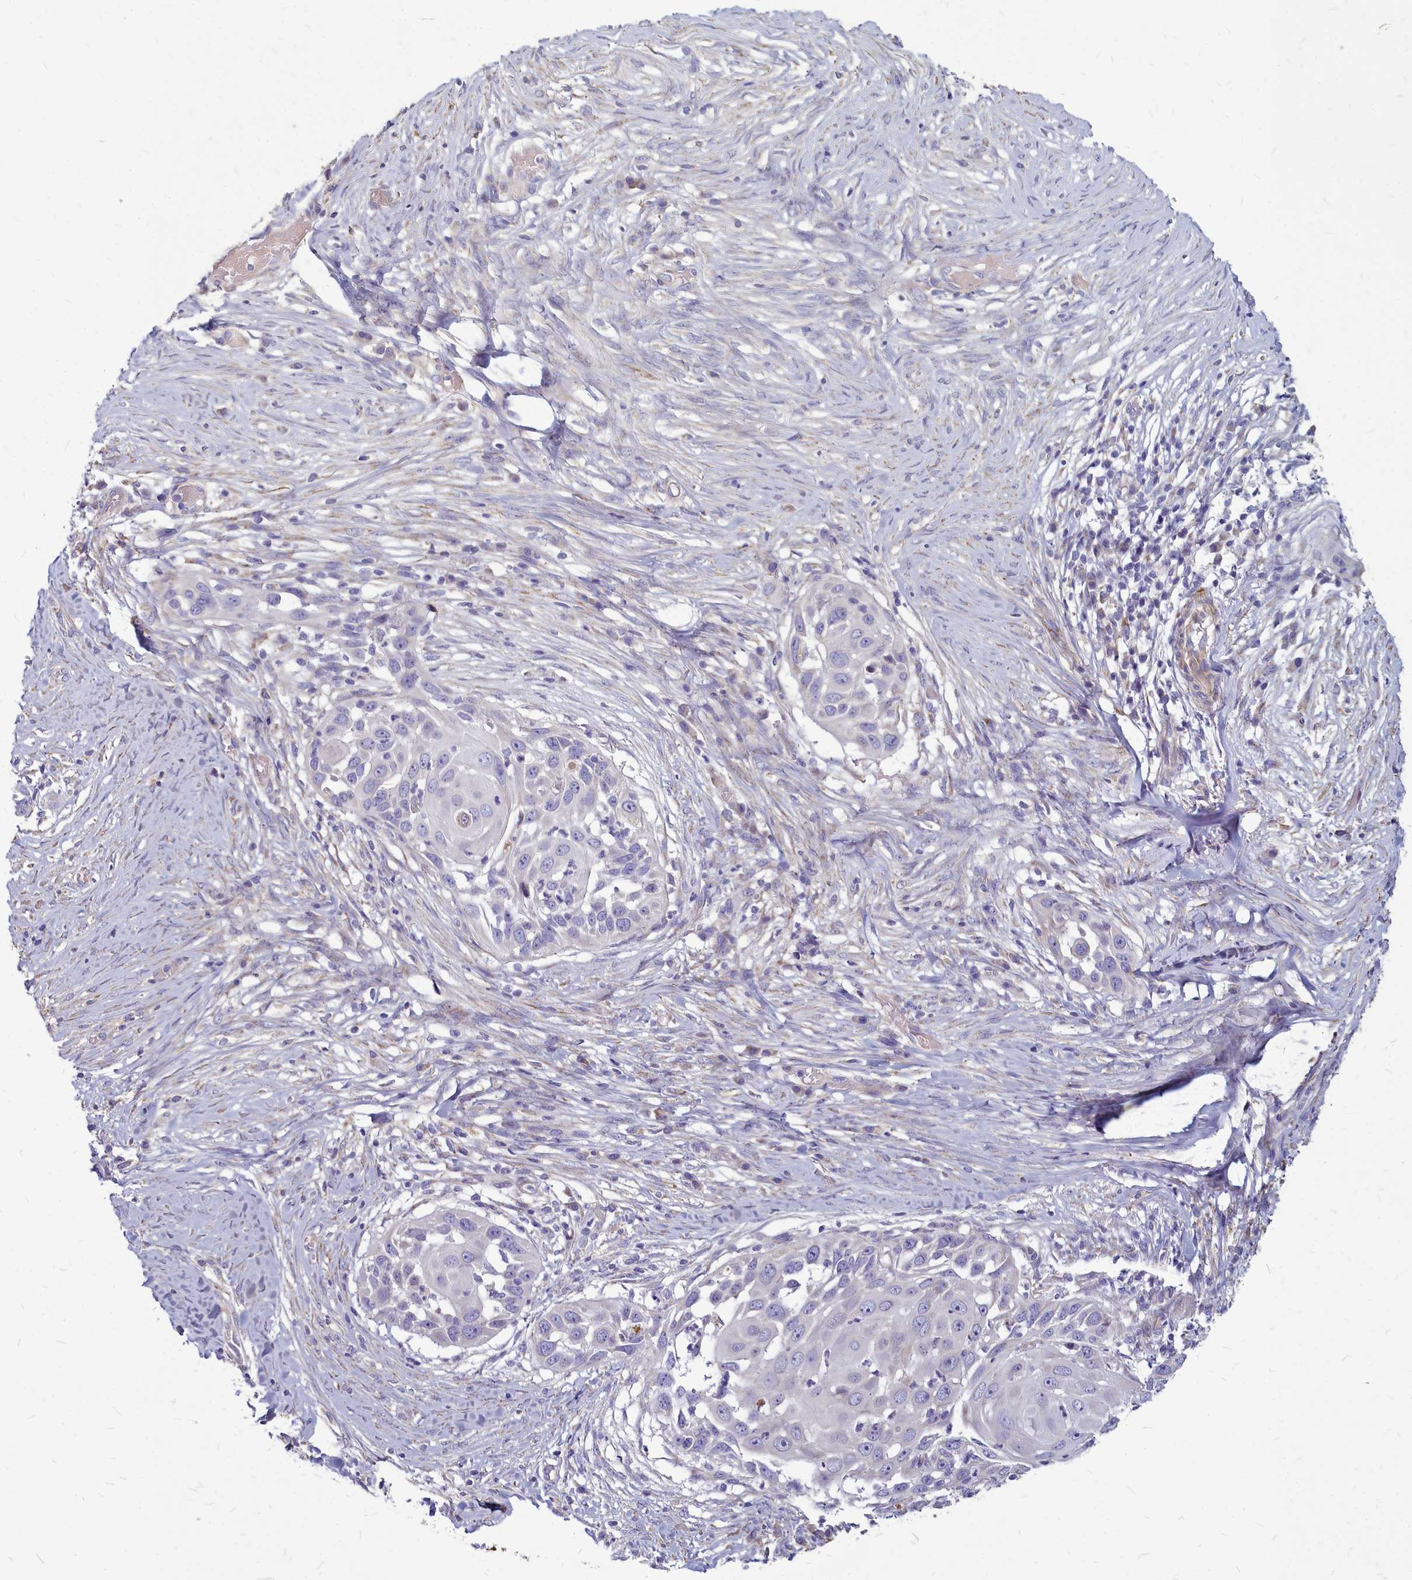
{"staining": {"intensity": "negative", "quantity": "none", "location": "none"}, "tissue": "skin cancer", "cell_type": "Tumor cells", "image_type": "cancer", "snomed": [{"axis": "morphology", "description": "Squamous cell carcinoma, NOS"}, {"axis": "topography", "description": "Skin"}], "caption": "High power microscopy photomicrograph of an immunohistochemistry (IHC) photomicrograph of skin cancer, revealing no significant expression in tumor cells.", "gene": "SMPD4", "patient": {"sex": "female", "age": 44}}